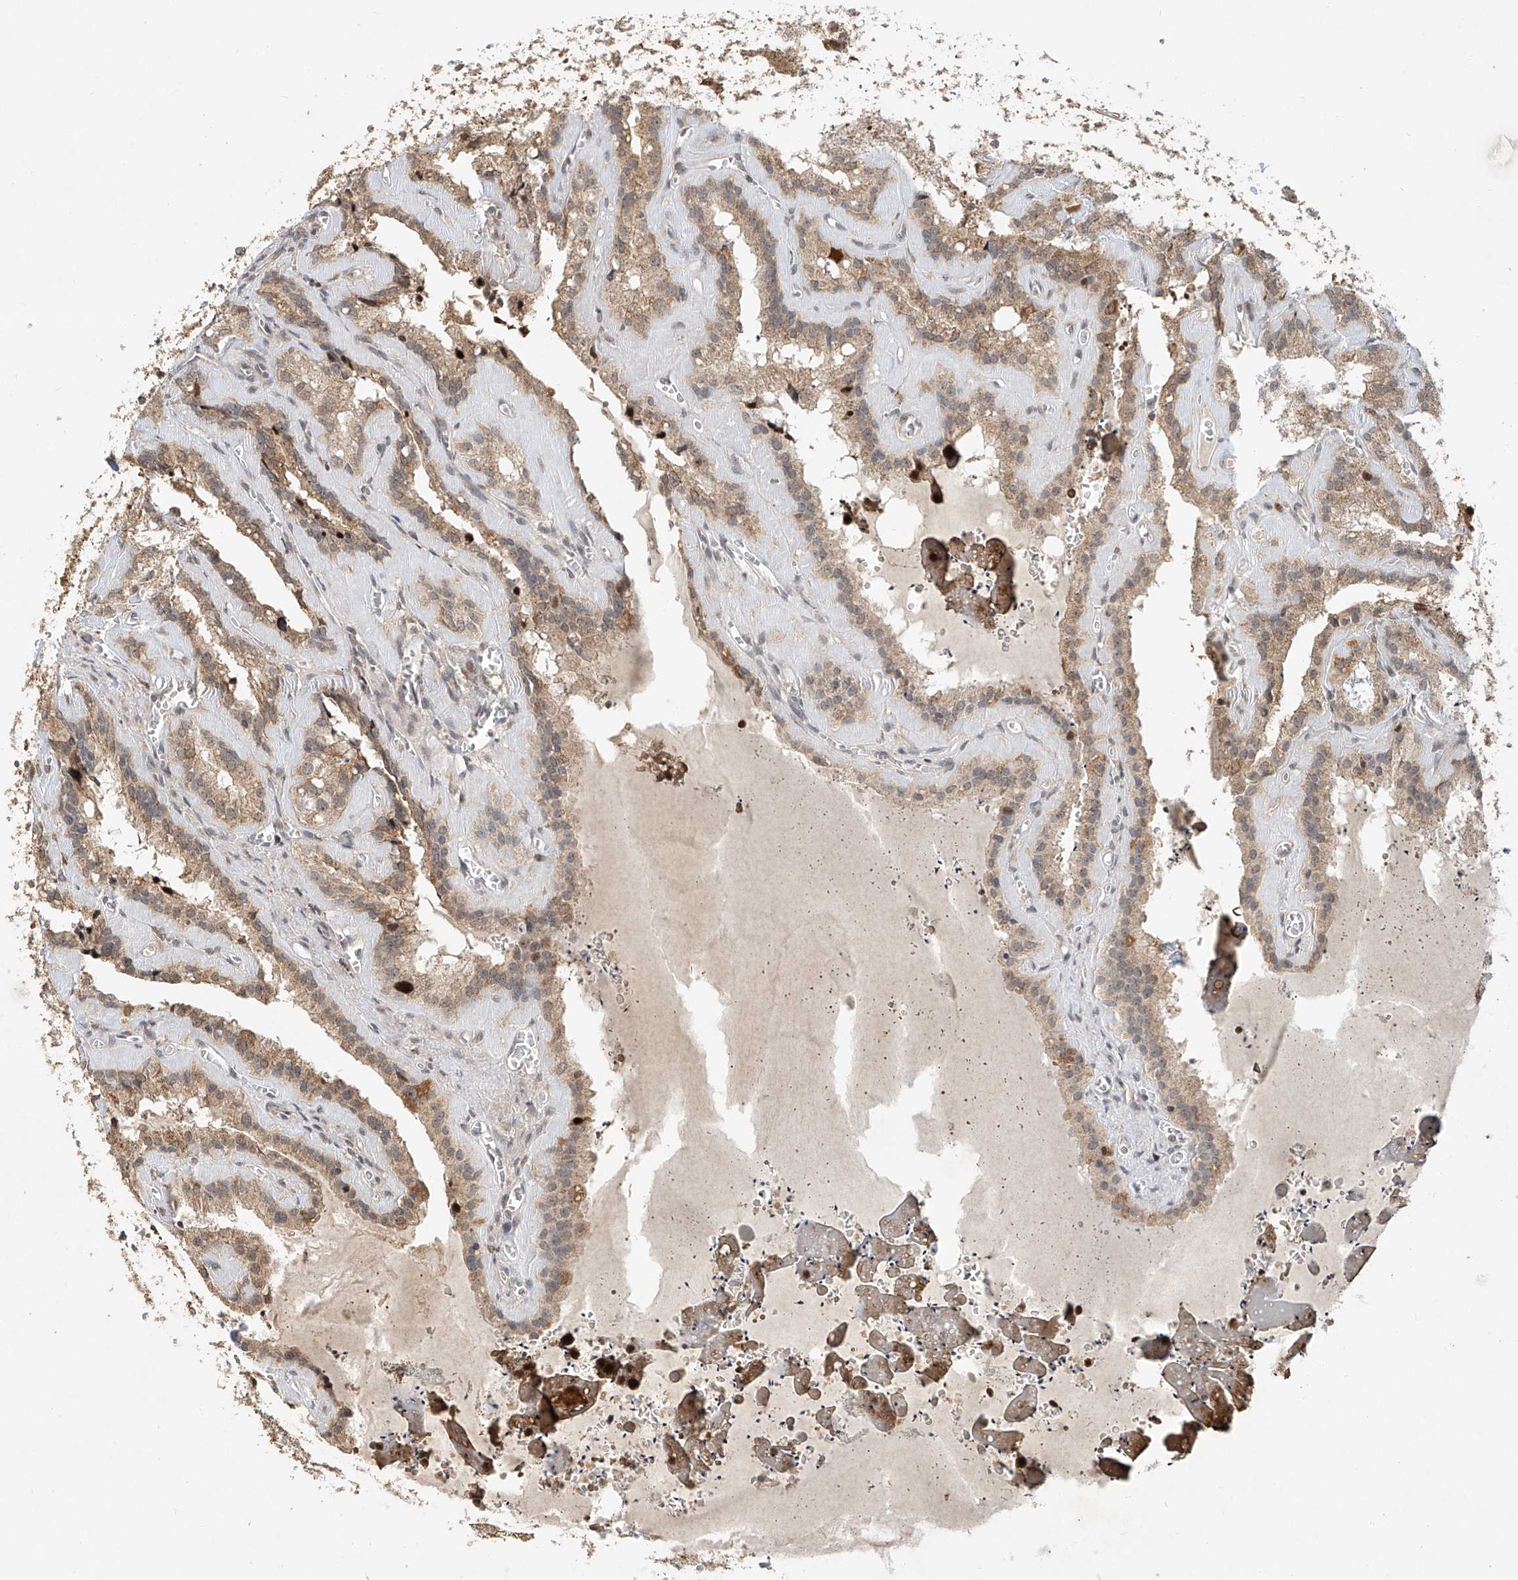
{"staining": {"intensity": "moderate", "quantity": ">75%", "location": "cytoplasmic/membranous"}, "tissue": "seminal vesicle", "cell_type": "Glandular cells", "image_type": "normal", "snomed": [{"axis": "morphology", "description": "Normal tissue, NOS"}, {"axis": "topography", "description": "Prostate"}, {"axis": "topography", "description": "Seminal veicle"}], "caption": "Moderate cytoplasmic/membranous staining for a protein is identified in approximately >75% of glandular cells of unremarkable seminal vesicle using immunohistochemistry.", "gene": "SYTL3", "patient": {"sex": "male", "age": 59}}